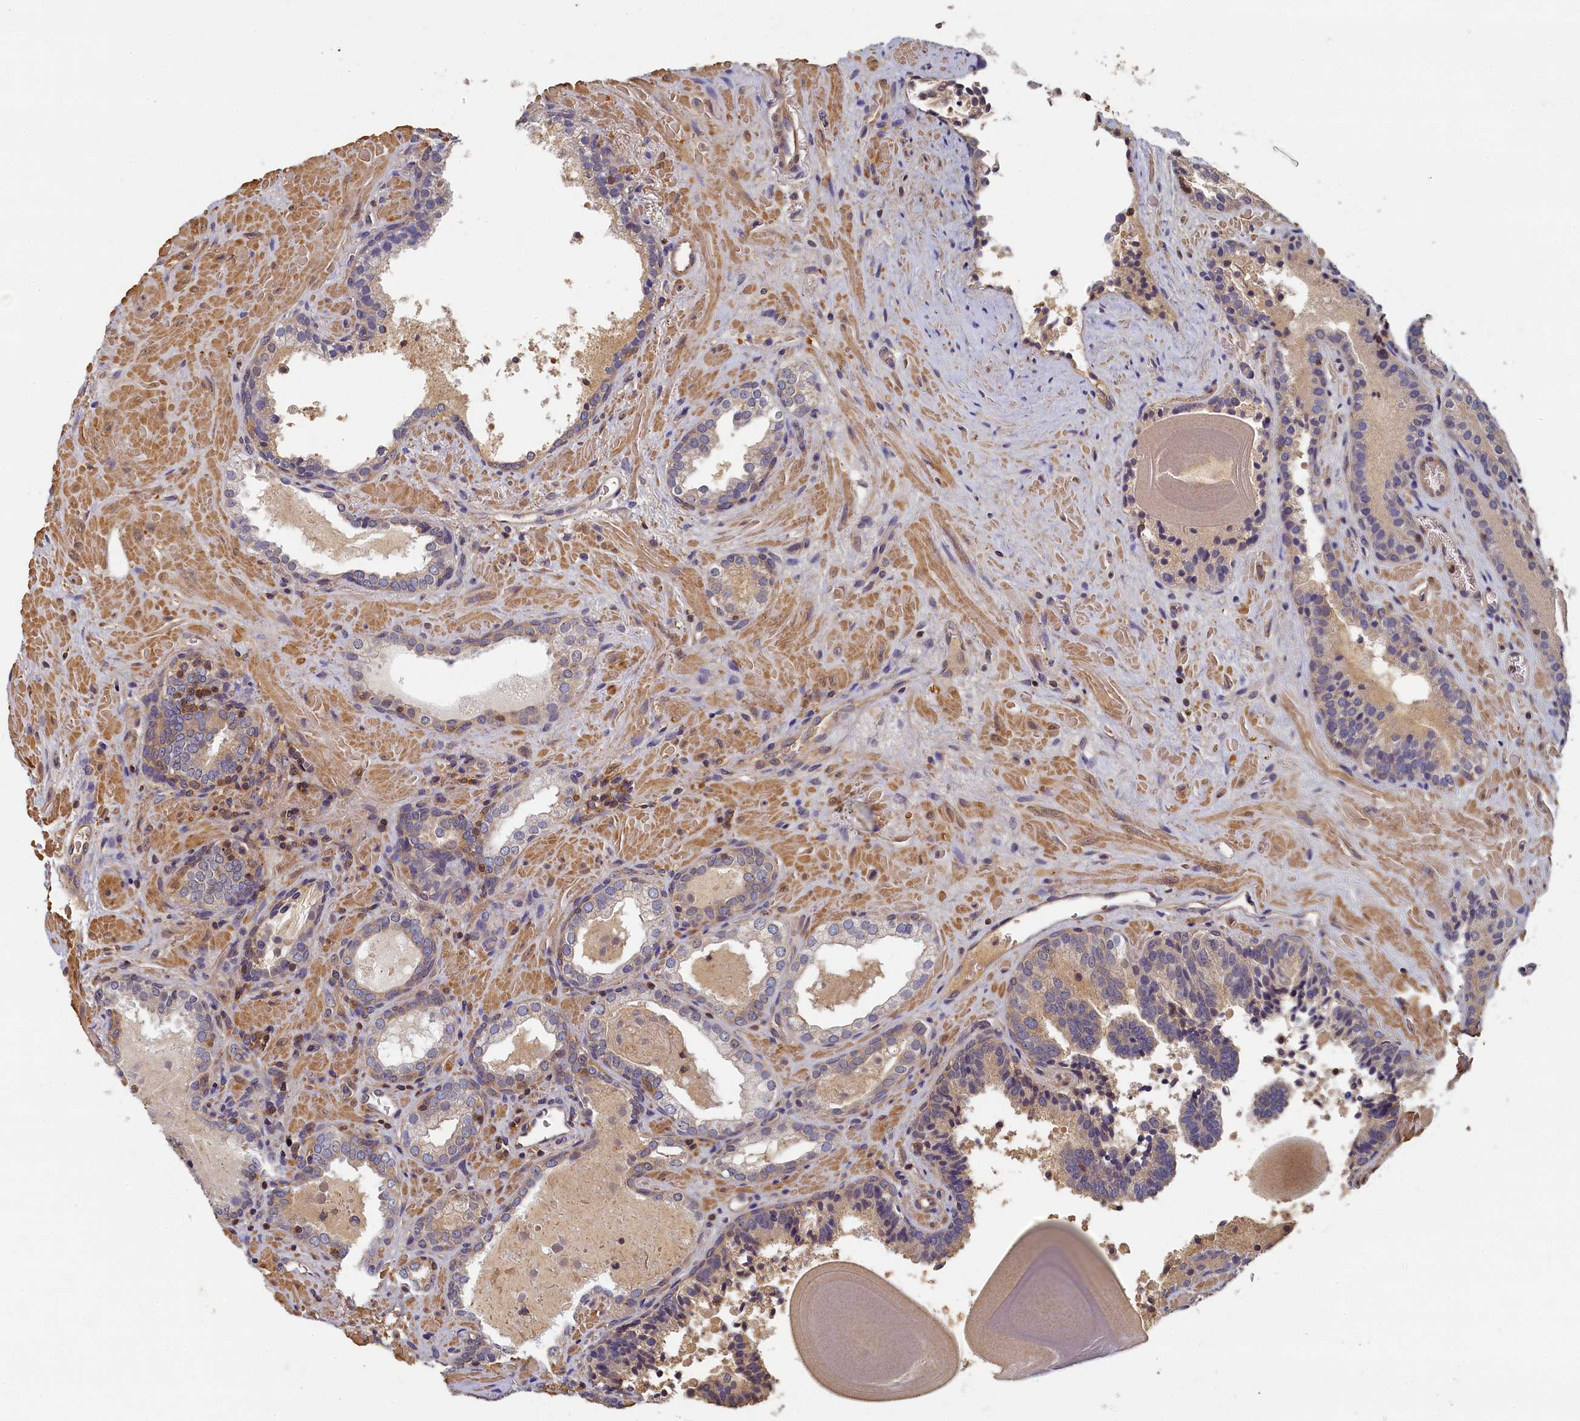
{"staining": {"intensity": "negative", "quantity": "none", "location": "none"}, "tissue": "prostate cancer", "cell_type": "Tumor cells", "image_type": "cancer", "snomed": [{"axis": "morphology", "description": "Adenocarcinoma, High grade"}, {"axis": "topography", "description": "Prostate"}], "caption": "The immunohistochemistry (IHC) micrograph has no significant staining in tumor cells of prostate cancer (adenocarcinoma (high-grade)) tissue.", "gene": "TBCB", "patient": {"sex": "male", "age": 66}}